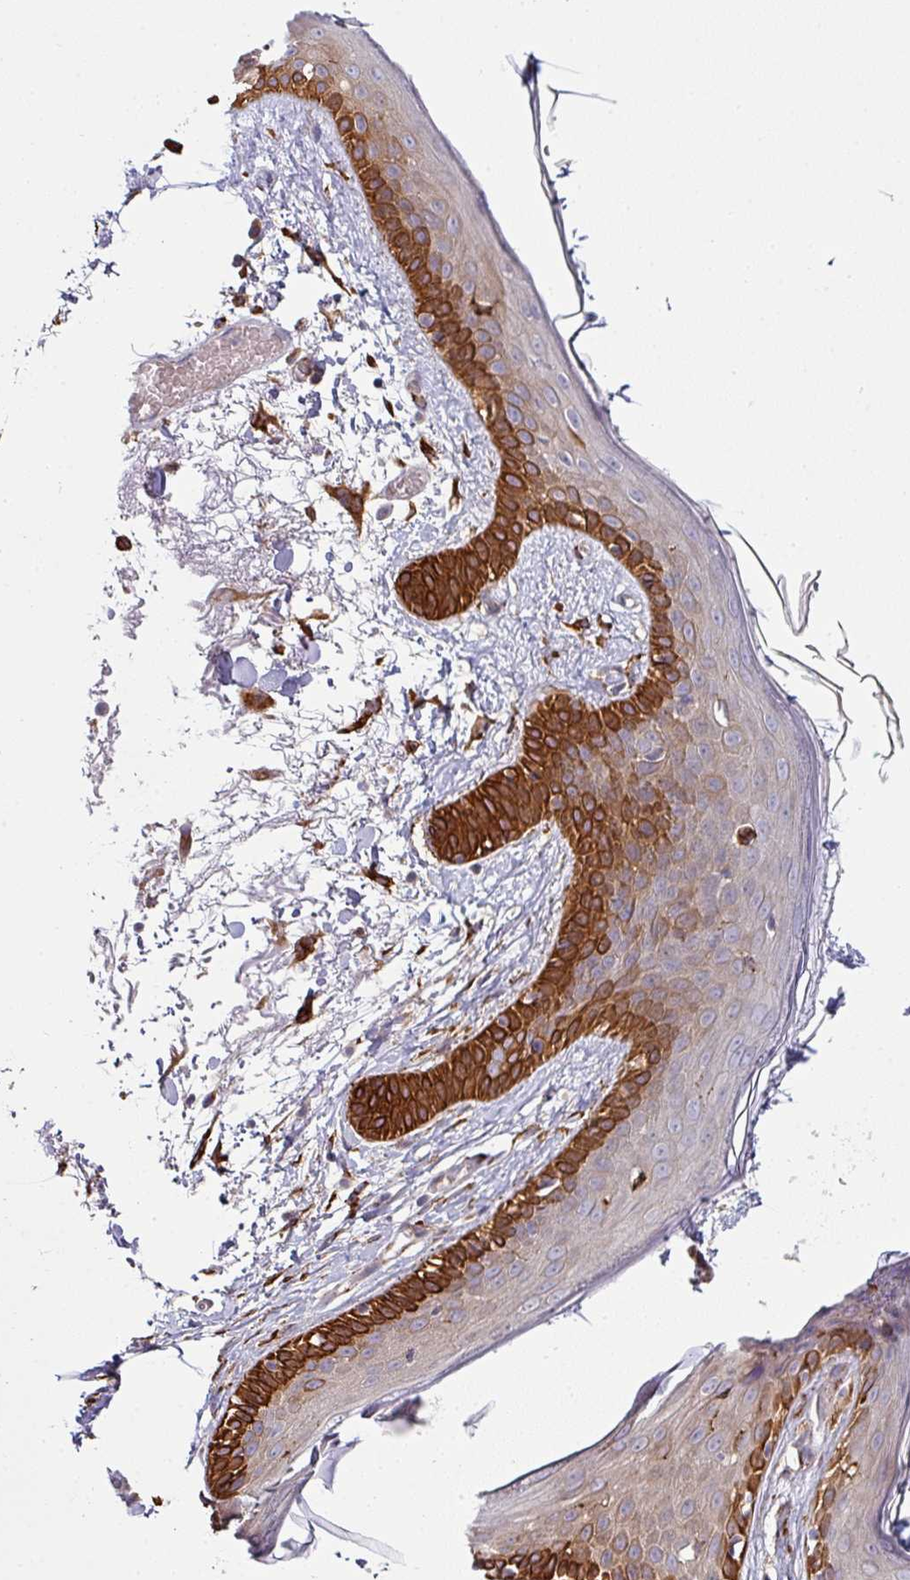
{"staining": {"intensity": "strong", "quantity": ">75%", "location": "cytoplasmic/membranous"}, "tissue": "skin", "cell_type": "Fibroblasts", "image_type": "normal", "snomed": [{"axis": "morphology", "description": "Normal tissue, NOS"}, {"axis": "topography", "description": "Skin"}], "caption": "DAB (3,3'-diaminobenzidine) immunohistochemical staining of unremarkable skin displays strong cytoplasmic/membranous protein staining in about >75% of fibroblasts. (DAB = brown stain, brightfield microscopy at high magnification).", "gene": "ZNF268", "patient": {"sex": "male", "age": 79}}